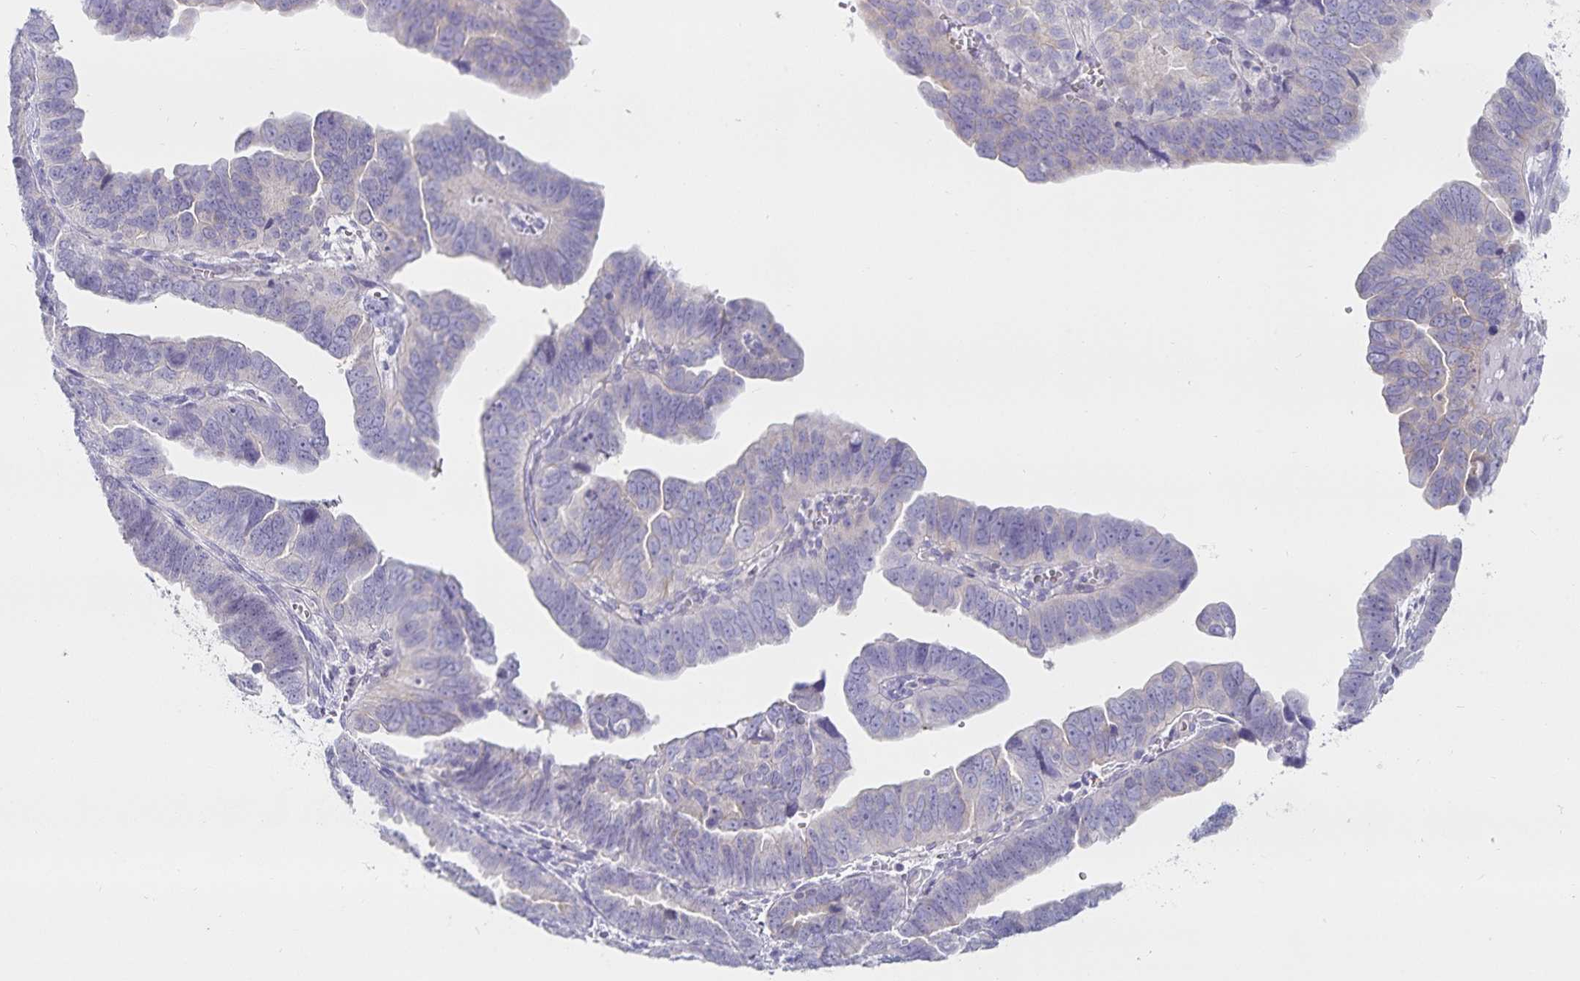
{"staining": {"intensity": "negative", "quantity": "none", "location": "none"}, "tissue": "endometrial cancer", "cell_type": "Tumor cells", "image_type": "cancer", "snomed": [{"axis": "morphology", "description": "Adenocarcinoma, NOS"}, {"axis": "topography", "description": "Endometrium"}], "caption": "The immunohistochemistry (IHC) photomicrograph has no significant positivity in tumor cells of endometrial cancer (adenocarcinoma) tissue.", "gene": "SFTPA1", "patient": {"sex": "female", "age": 75}}